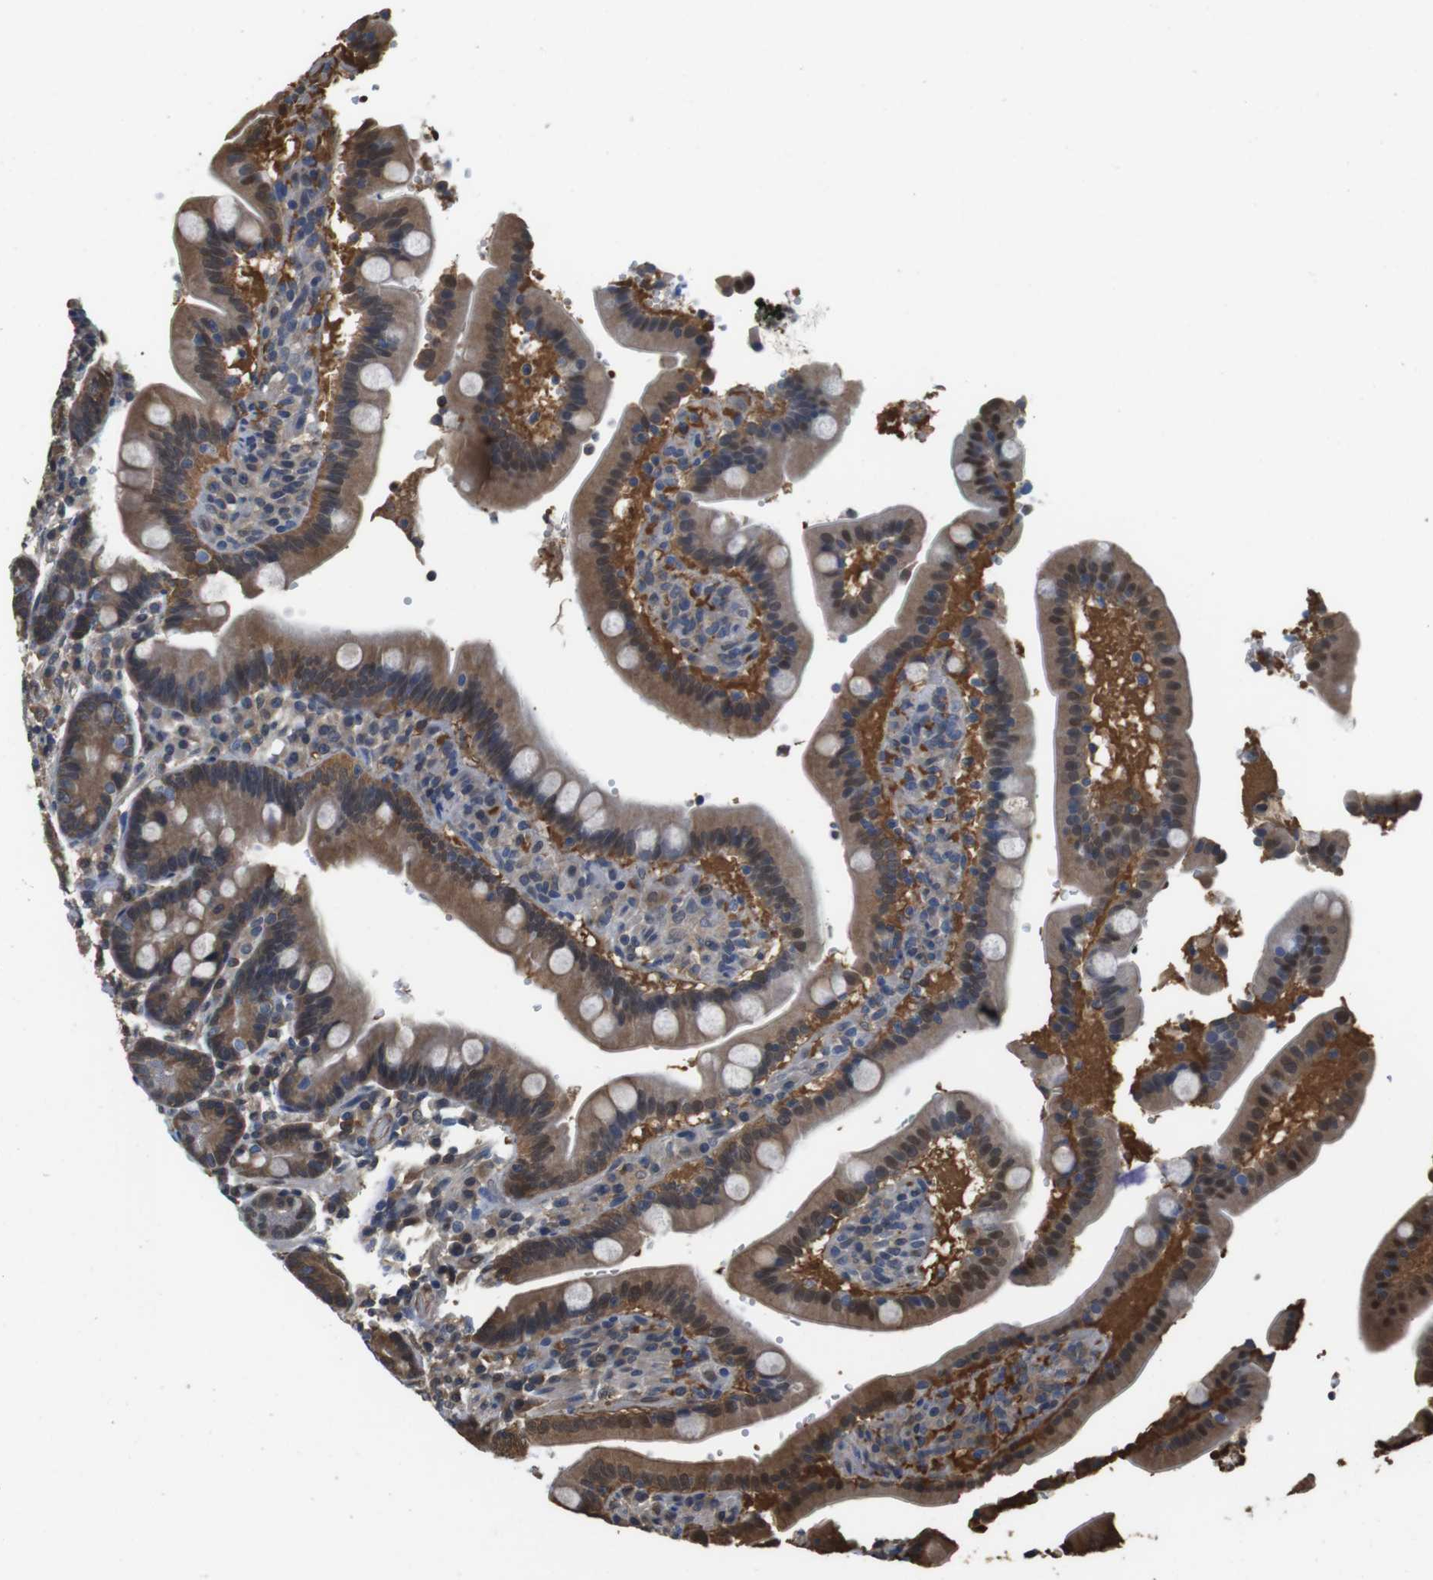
{"staining": {"intensity": "moderate", "quantity": ">75%", "location": "cytoplasmic/membranous,nuclear"}, "tissue": "duodenum", "cell_type": "Glandular cells", "image_type": "normal", "snomed": [{"axis": "morphology", "description": "Normal tissue, NOS"}, {"axis": "topography", "description": "Small intestine, NOS"}], "caption": "IHC staining of unremarkable duodenum, which shows medium levels of moderate cytoplasmic/membranous,nuclear staining in about >75% of glandular cells indicating moderate cytoplasmic/membranous,nuclear protein expression. The staining was performed using DAB (brown) for protein detection and nuclei were counterstained in hematoxylin (blue).", "gene": "LDHA", "patient": {"sex": "female", "age": 71}}